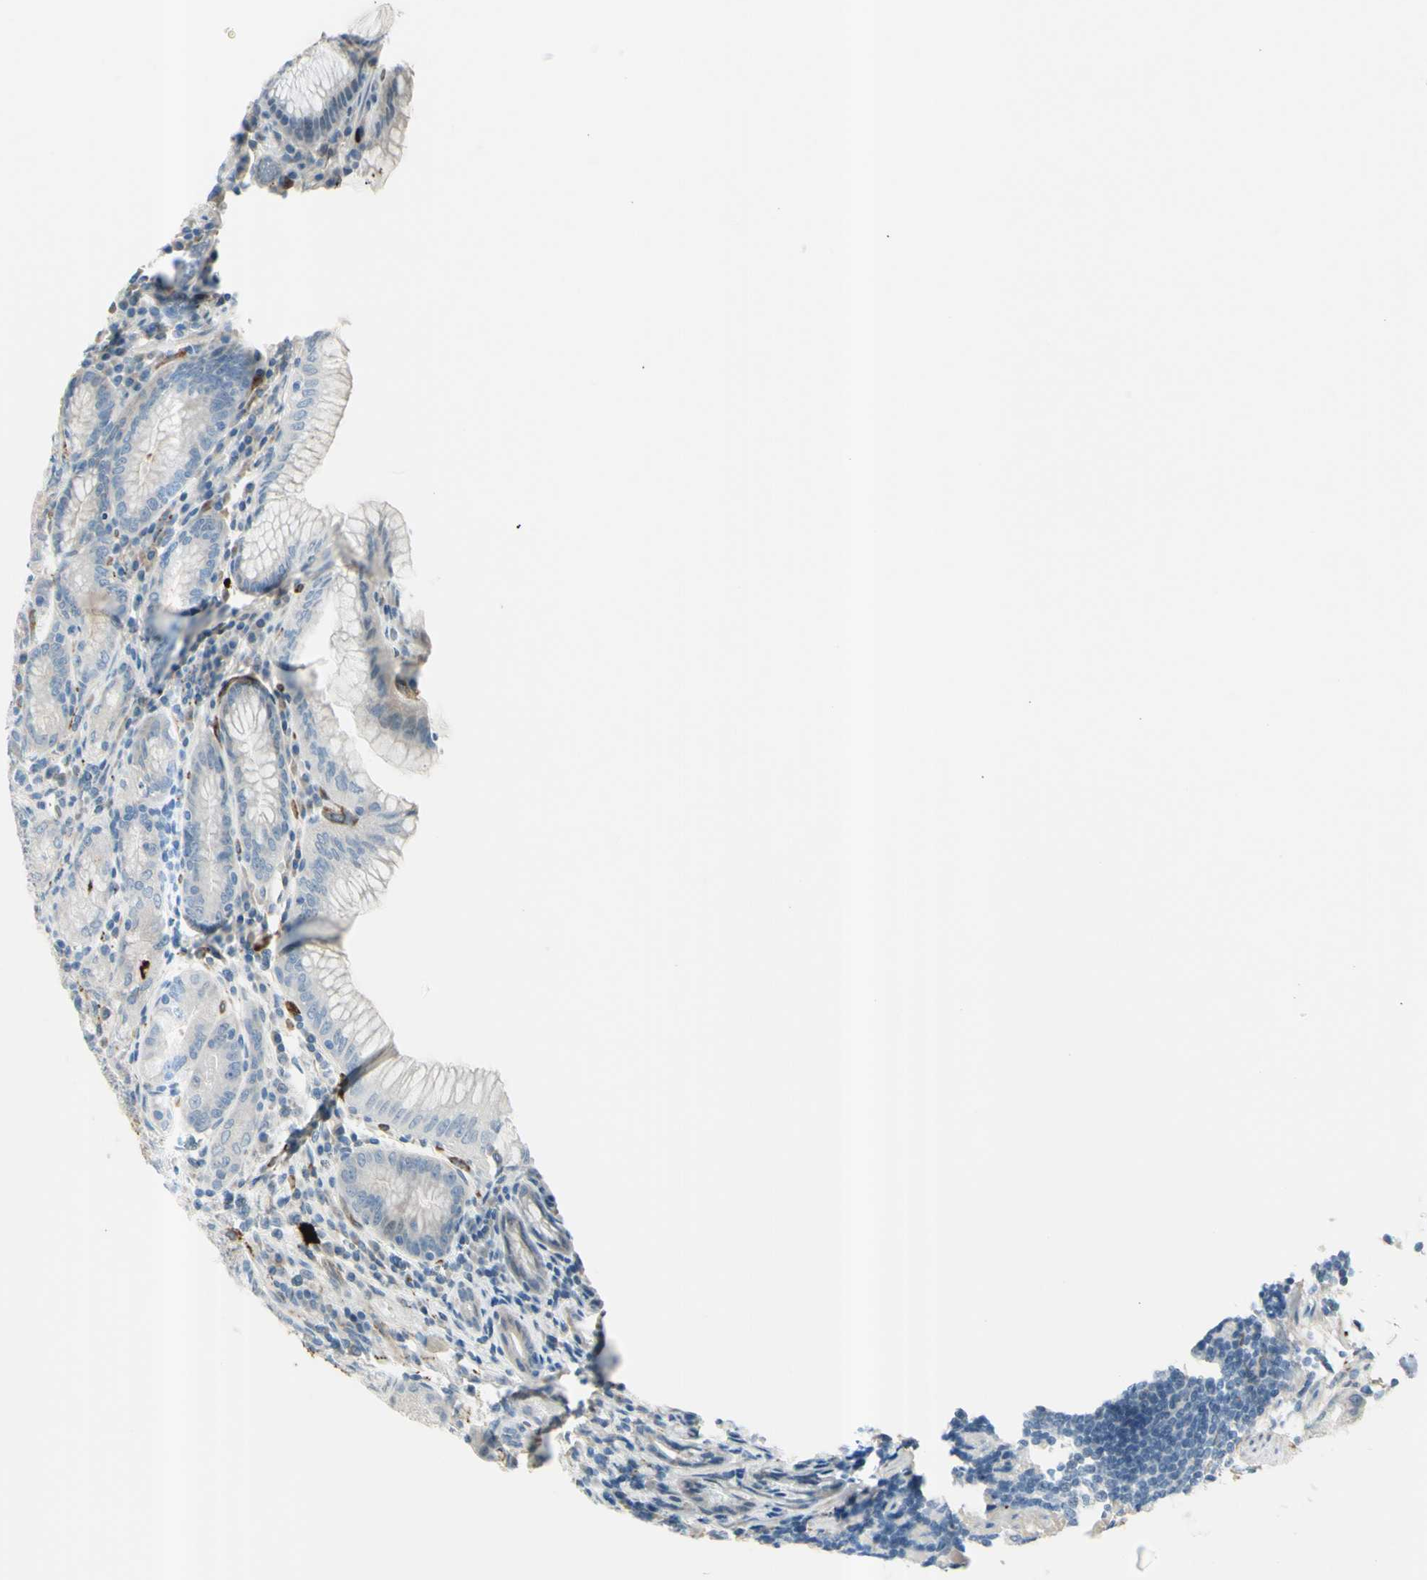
{"staining": {"intensity": "negative", "quantity": "none", "location": "none"}, "tissue": "stomach", "cell_type": "Glandular cells", "image_type": "normal", "snomed": [{"axis": "morphology", "description": "Normal tissue, NOS"}, {"axis": "topography", "description": "Stomach, lower"}], "caption": "This is an immunohistochemistry (IHC) image of normal stomach. There is no expression in glandular cells.", "gene": "GPR34", "patient": {"sex": "female", "age": 76}}